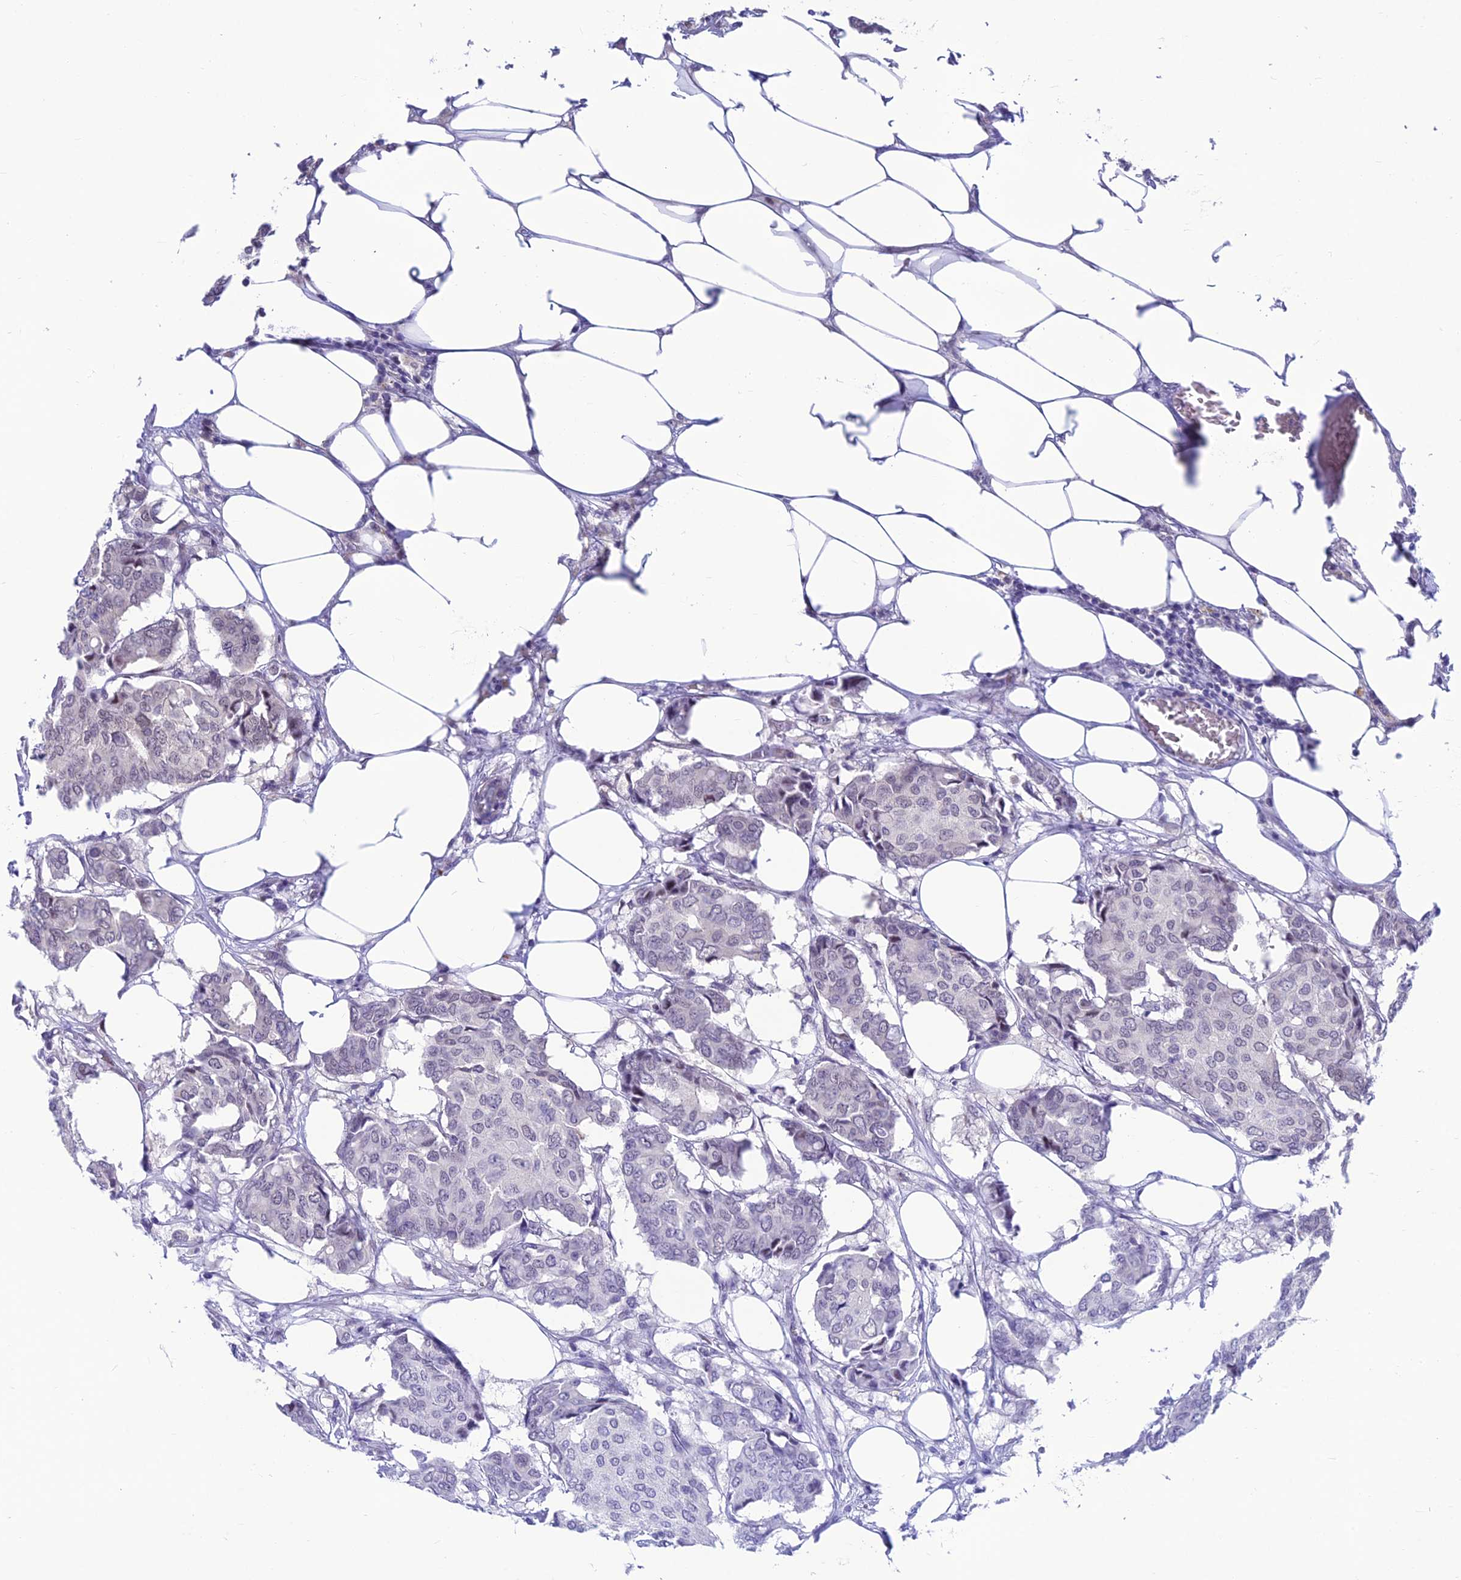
{"staining": {"intensity": "weak", "quantity": "<25%", "location": "nuclear"}, "tissue": "breast cancer", "cell_type": "Tumor cells", "image_type": "cancer", "snomed": [{"axis": "morphology", "description": "Duct carcinoma"}, {"axis": "topography", "description": "Breast"}], "caption": "This is an IHC photomicrograph of human intraductal carcinoma (breast). There is no staining in tumor cells.", "gene": "KIAA1191", "patient": {"sex": "female", "age": 75}}